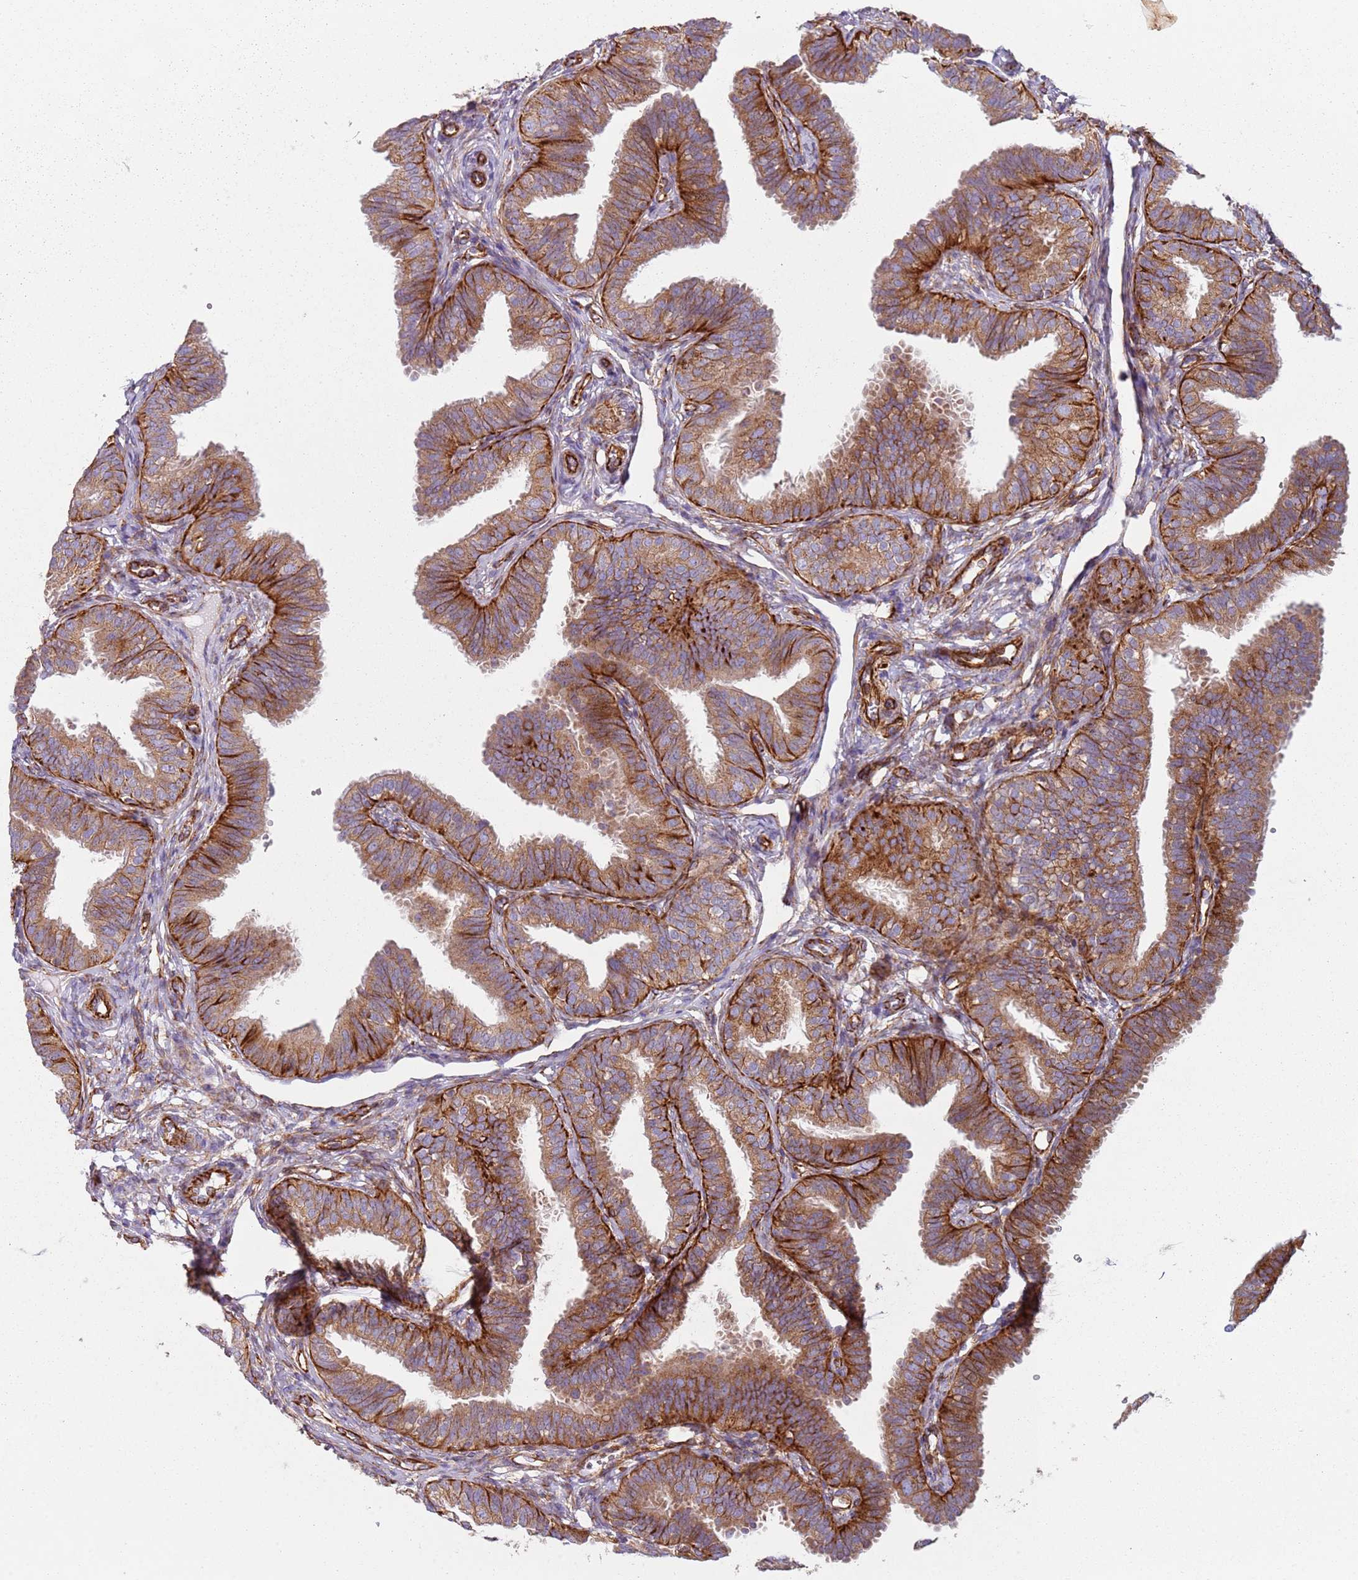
{"staining": {"intensity": "moderate", "quantity": ">75%", "location": "cytoplasmic/membranous"}, "tissue": "fallopian tube", "cell_type": "Glandular cells", "image_type": "normal", "snomed": [{"axis": "morphology", "description": "Normal tissue, NOS"}, {"axis": "topography", "description": "Fallopian tube"}], "caption": "Human fallopian tube stained for a protein (brown) displays moderate cytoplasmic/membranous positive positivity in about >75% of glandular cells.", "gene": "SNAPIN", "patient": {"sex": "female", "age": 35}}